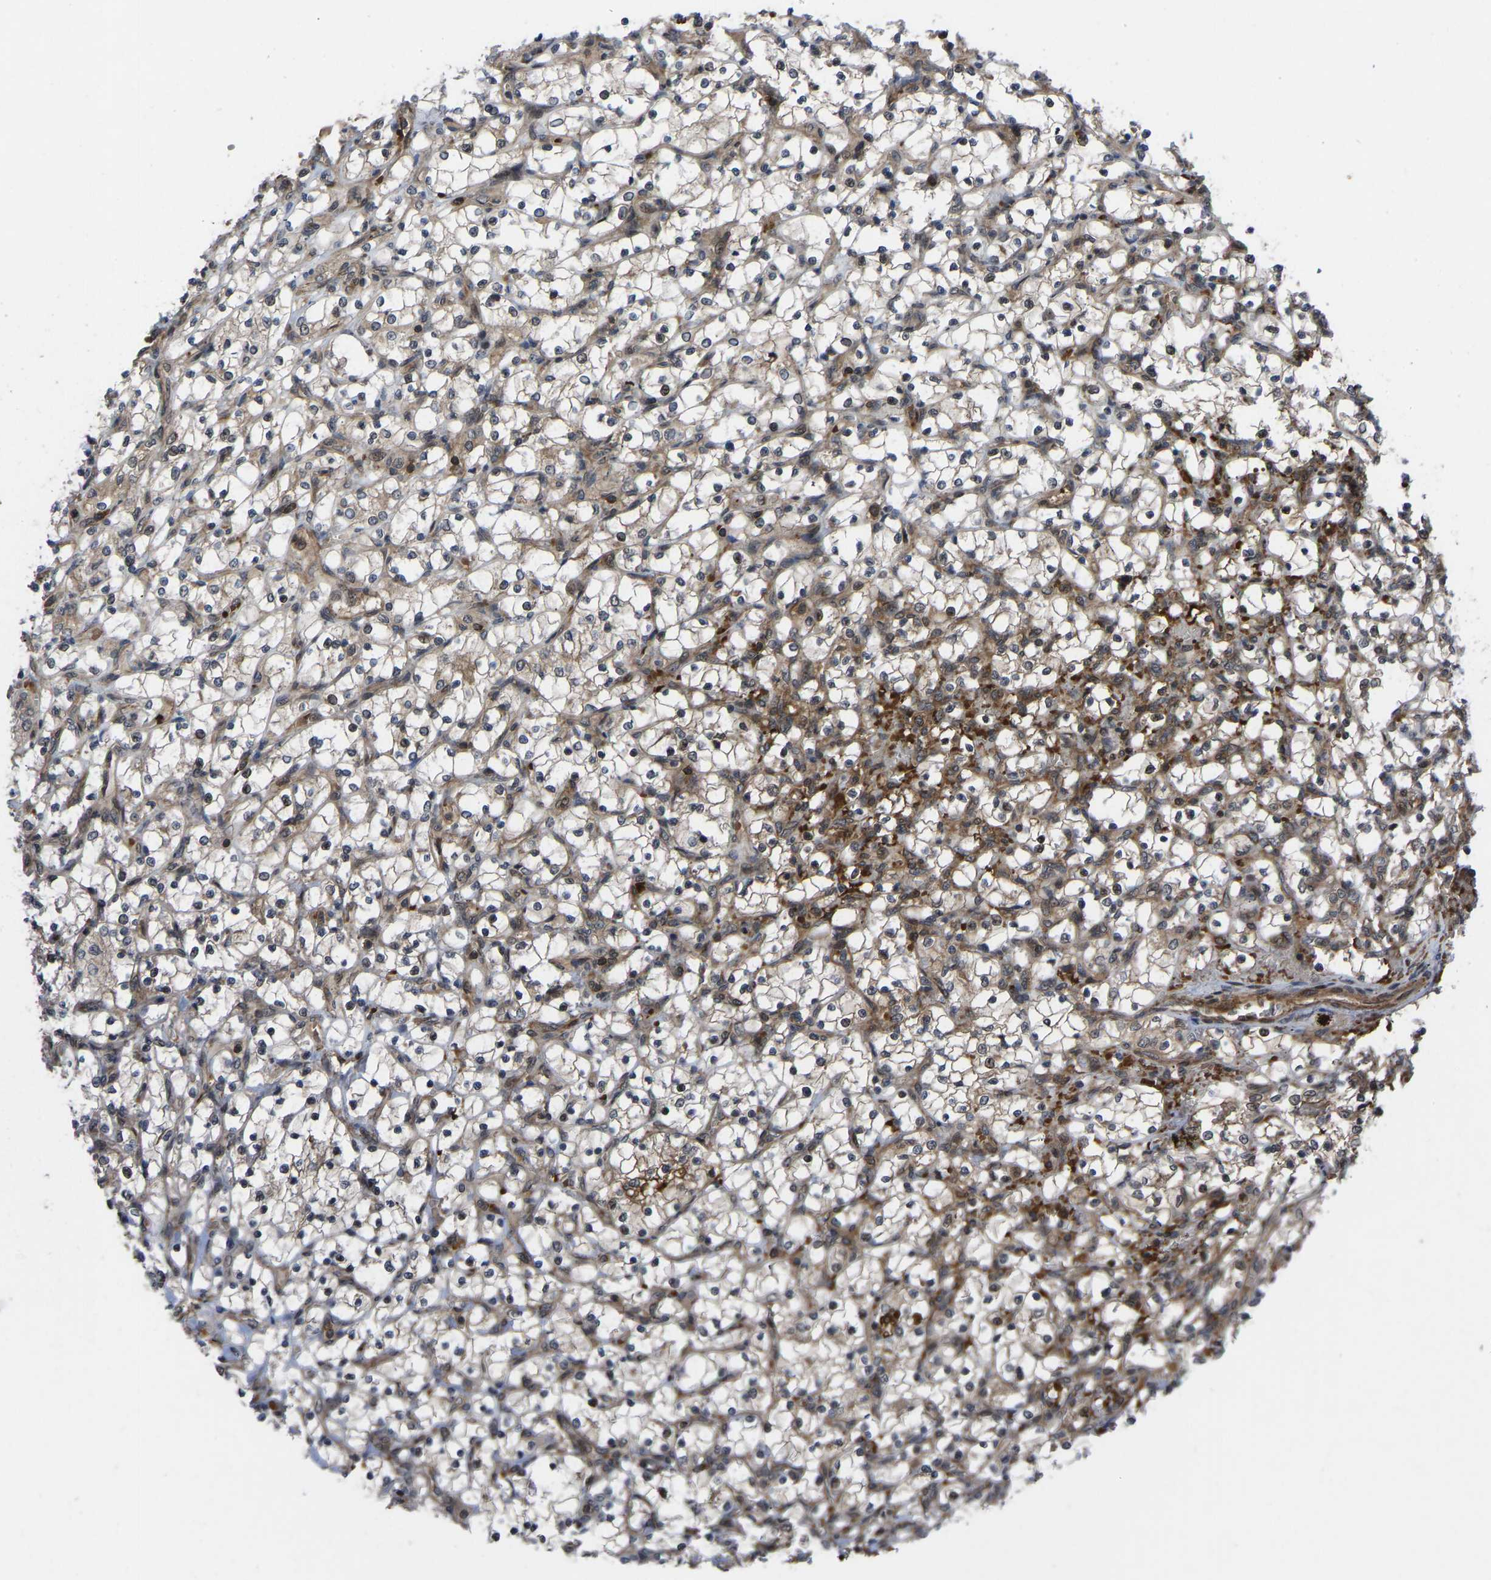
{"staining": {"intensity": "weak", "quantity": ">75%", "location": "cytoplasmic/membranous"}, "tissue": "renal cancer", "cell_type": "Tumor cells", "image_type": "cancer", "snomed": [{"axis": "morphology", "description": "Adenocarcinoma, NOS"}, {"axis": "topography", "description": "Kidney"}], "caption": "The micrograph displays staining of renal cancer (adenocarcinoma), revealing weak cytoplasmic/membranous protein positivity (brown color) within tumor cells.", "gene": "CYP7B1", "patient": {"sex": "female", "age": 69}}